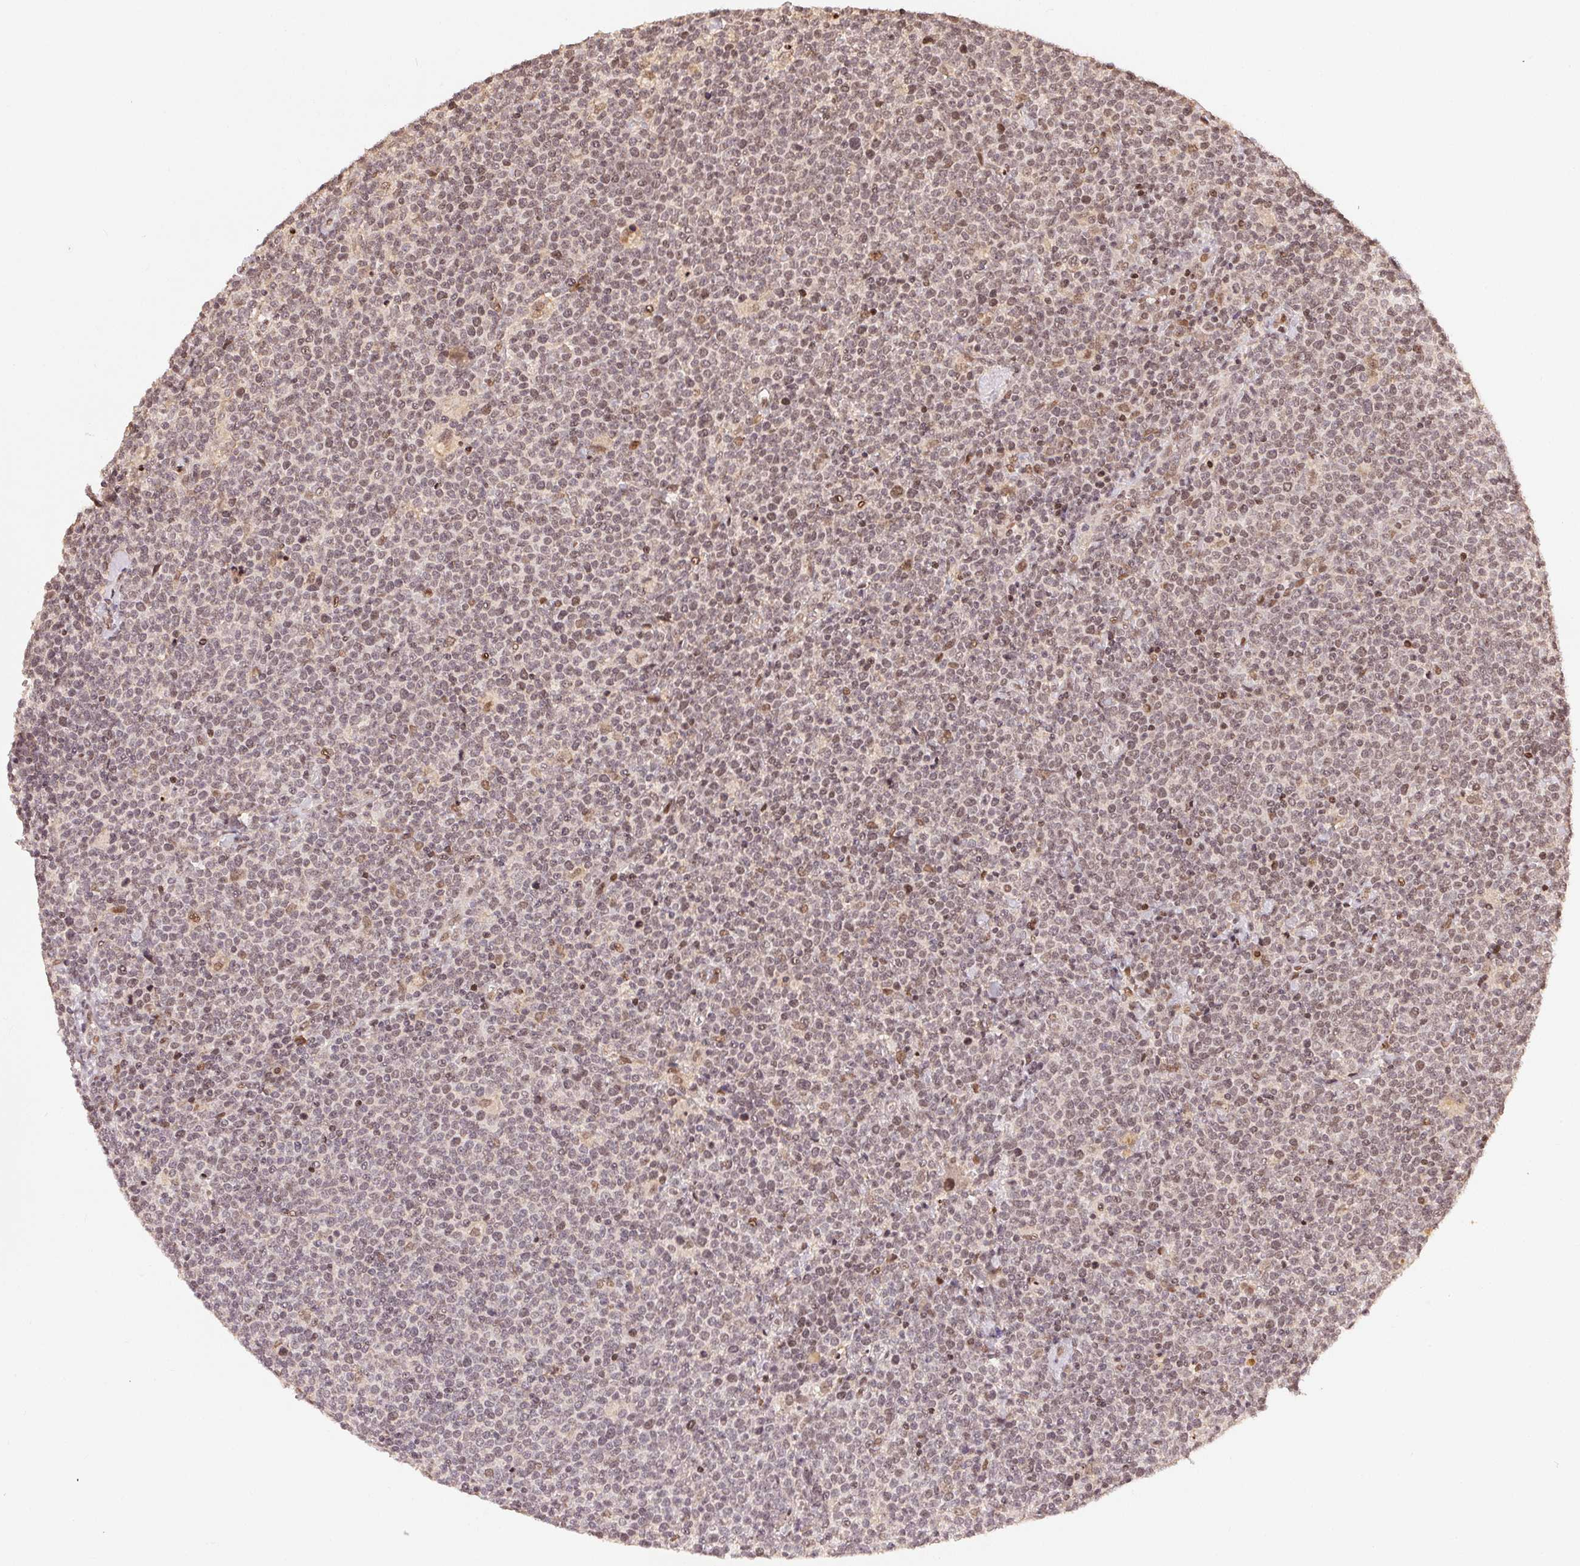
{"staining": {"intensity": "moderate", "quantity": ">75%", "location": "nuclear"}, "tissue": "lymphoma", "cell_type": "Tumor cells", "image_type": "cancer", "snomed": [{"axis": "morphology", "description": "Malignant lymphoma, non-Hodgkin's type, High grade"}, {"axis": "topography", "description": "Lymph node"}], "caption": "About >75% of tumor cells in lymphoma exhibit moderate nuclear protein positivity as visualized by brown immunohistochemical staining.", "gene": "MAPKAPK2", "patient": {"sex": "male", "age": 61}}